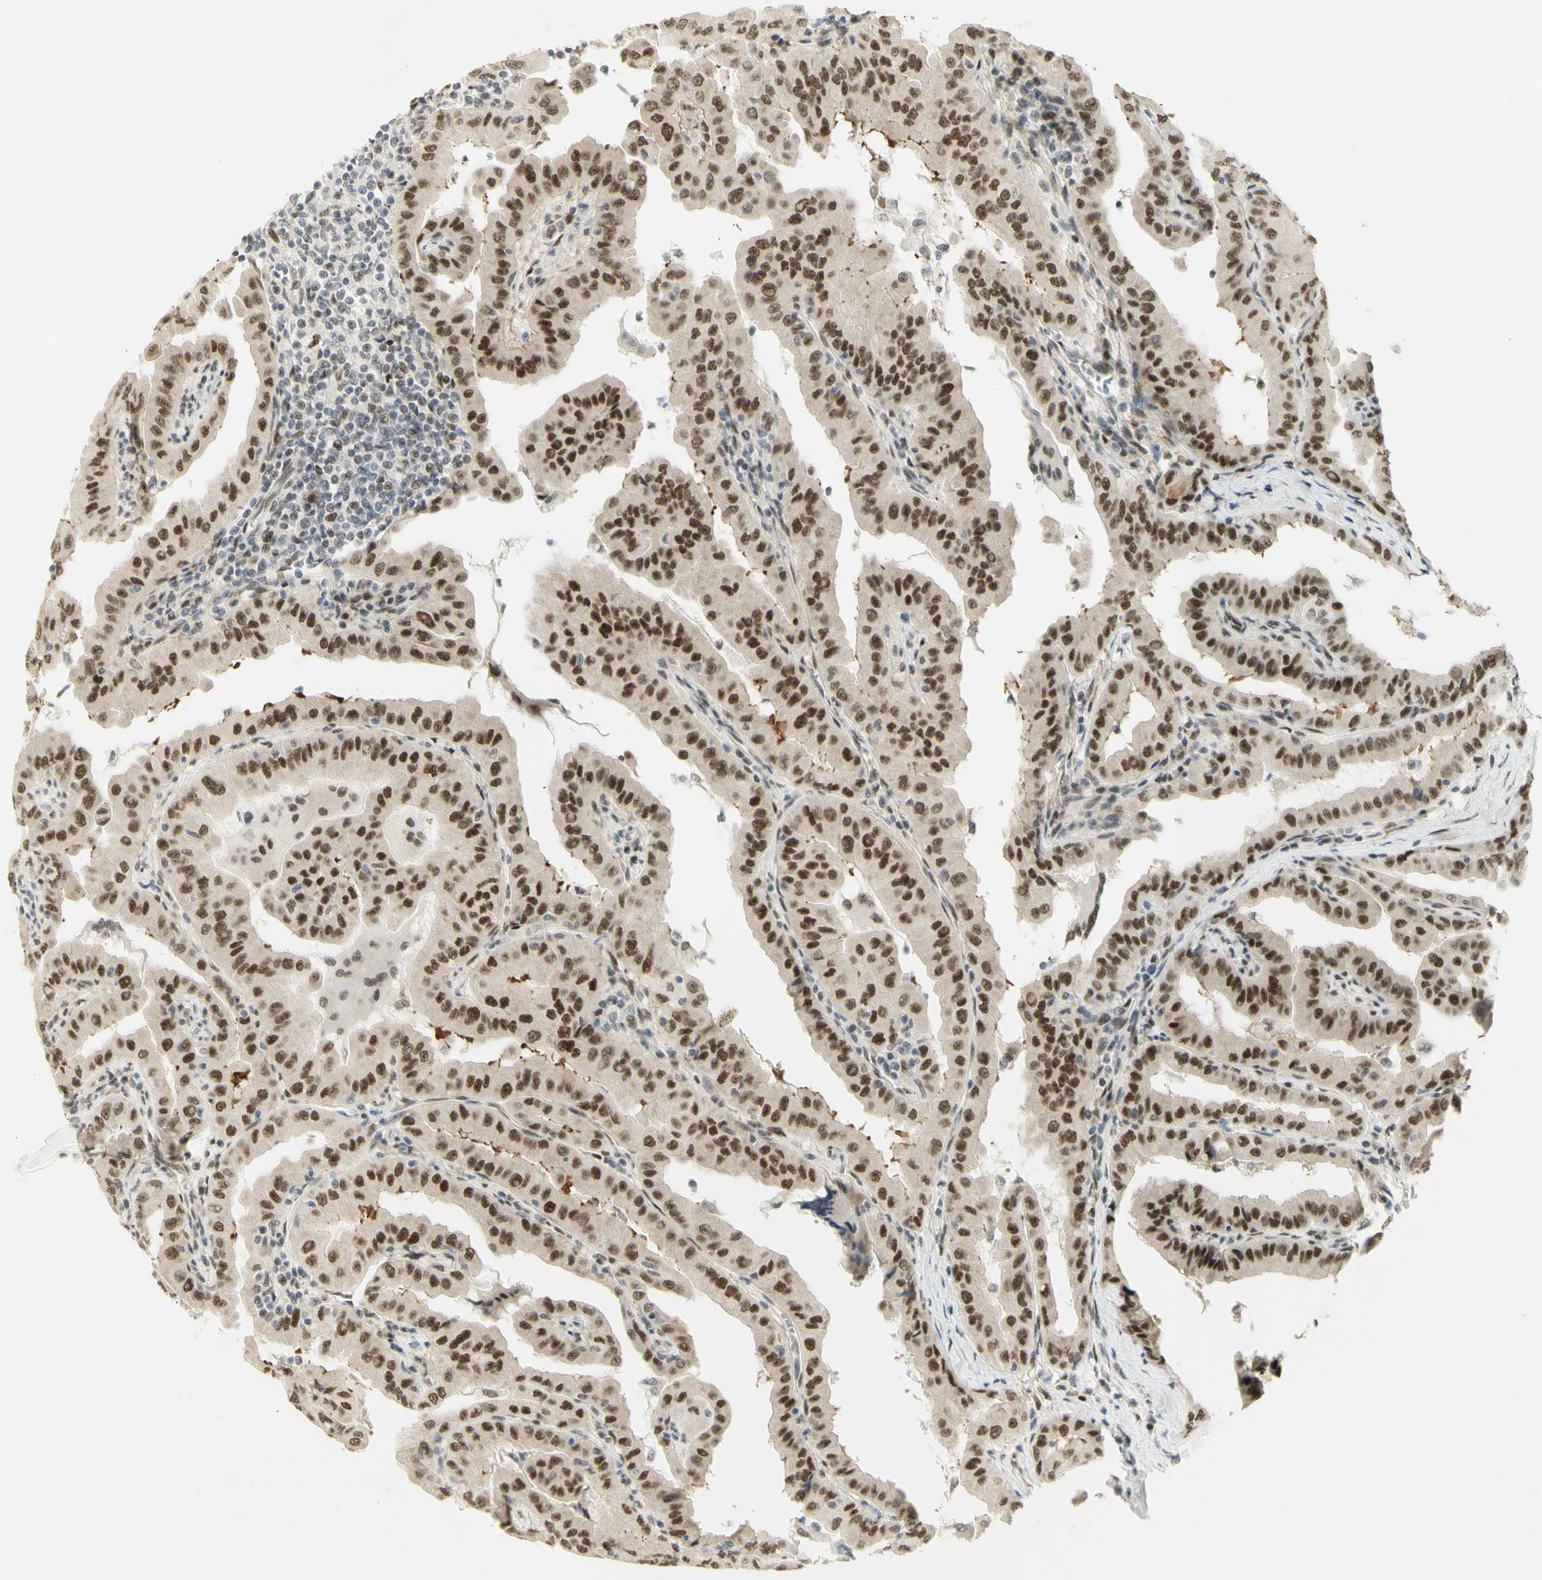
{"staining": {"intensity": "moderate", "quantity": ">75%", "location": "cytoplasmic/membranous,nuclear"}, "tissue": "thyroid cancer", "cell_type": "Tumor cells", "image_type": "cancer", "snomed": [{"axis": "morphology", "description": "Papillary adenocarcinoma, NOS"}, {"axis": "topography", "description": "Thyroid gland"}], "caption": "Protein positivity by immunohistochemistry reveals moderate cytoplasmic/membranous and nuclear staining in approximately >75% of tumor cells in thyroid papillary adenocarcinoma. (IHC, brightfield microscopy, high magnification).", "gene": "DDX1", "patient": {"sex": "male", "age": 33}}